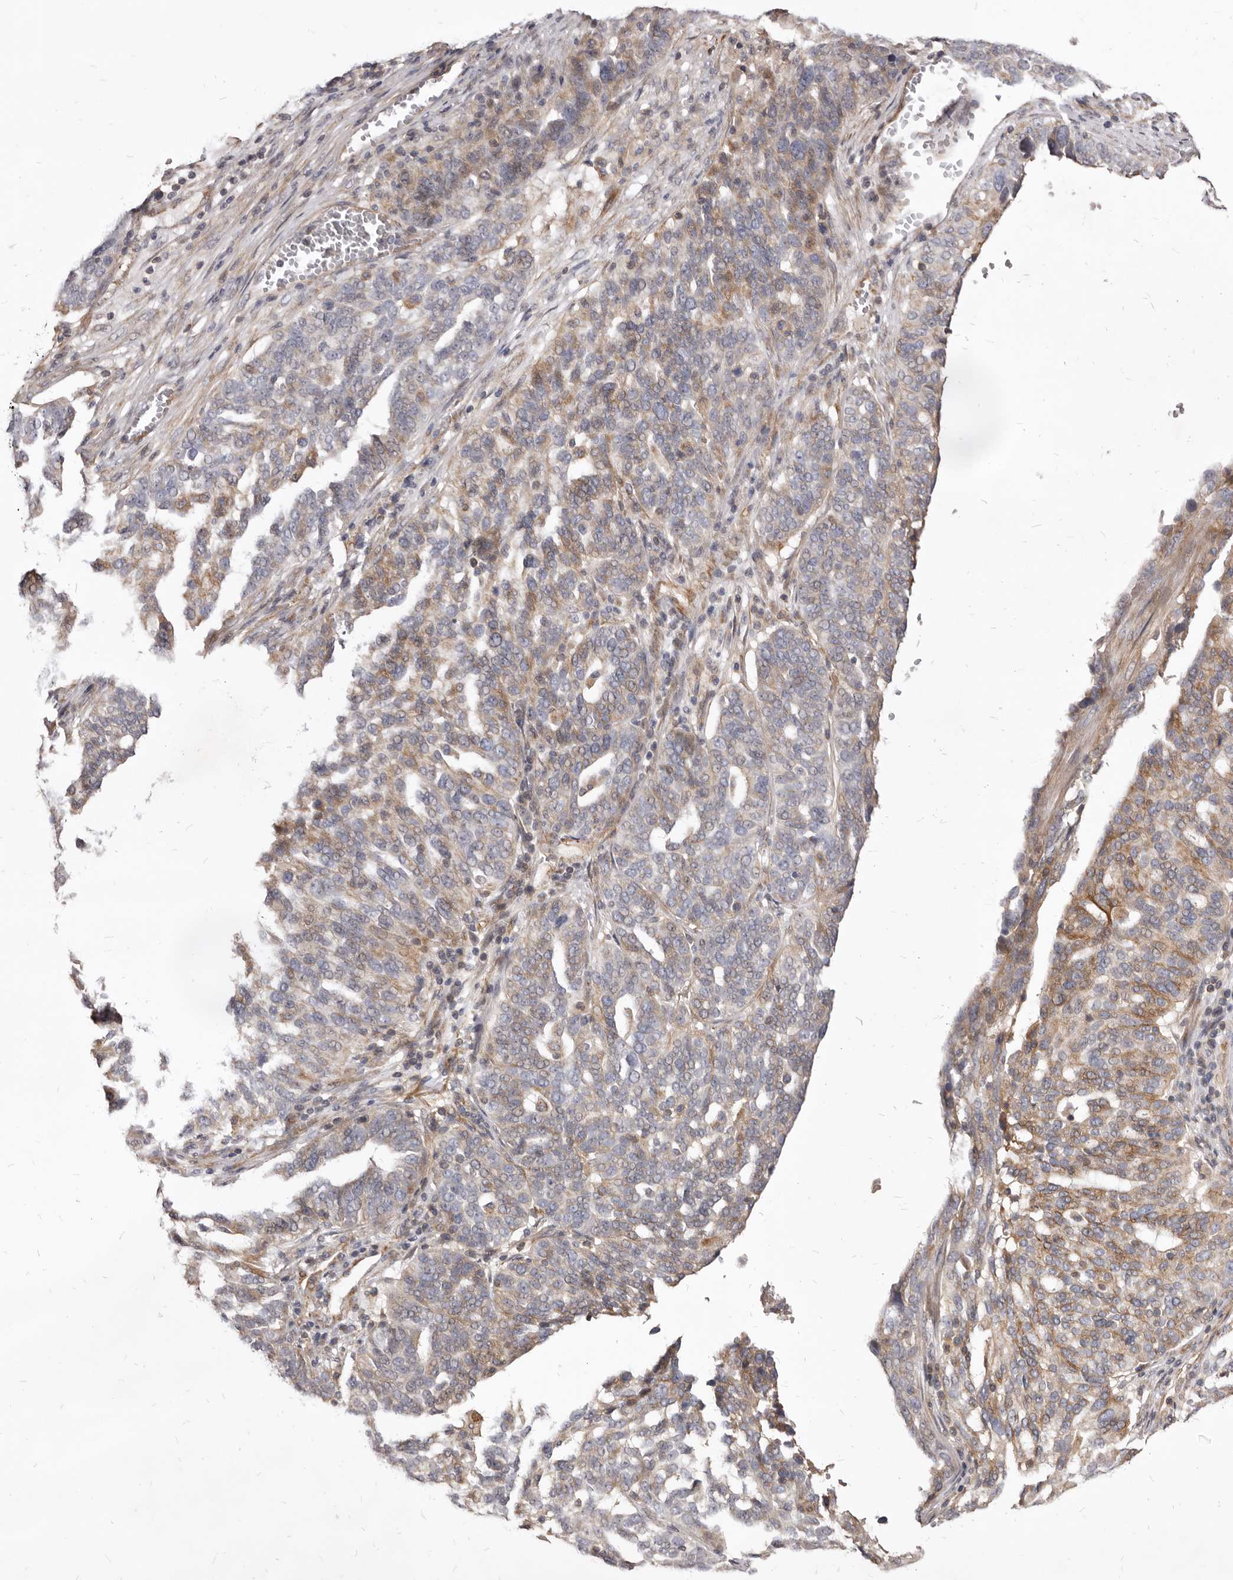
{"staining": {"intensity": "moderate", "quantity": "25%-75%", "location": "cytoplasmic/membranous"}, "tissue": "ovarian cancer", "cell_type": "Tumor cells", "image_type": "cancer", "snomed": [{"axis": "morphology", "description": "Cystadenocarcinoma, serous, NOS"}, {"axis": "topography", "description": "Ovary"}], "caption": "High-magnification brightfield microscopy of serous cystadenocarcinoma (ovarian) stained with DAB (brown) and counterstained with hematoxylin (blue). tumor cells exhibit moderate cytoplasmic/membranous staining is present in approximately25%-75% of cells.", "gene": "FAS", "patient": {"sex": "female", "age": 59}}